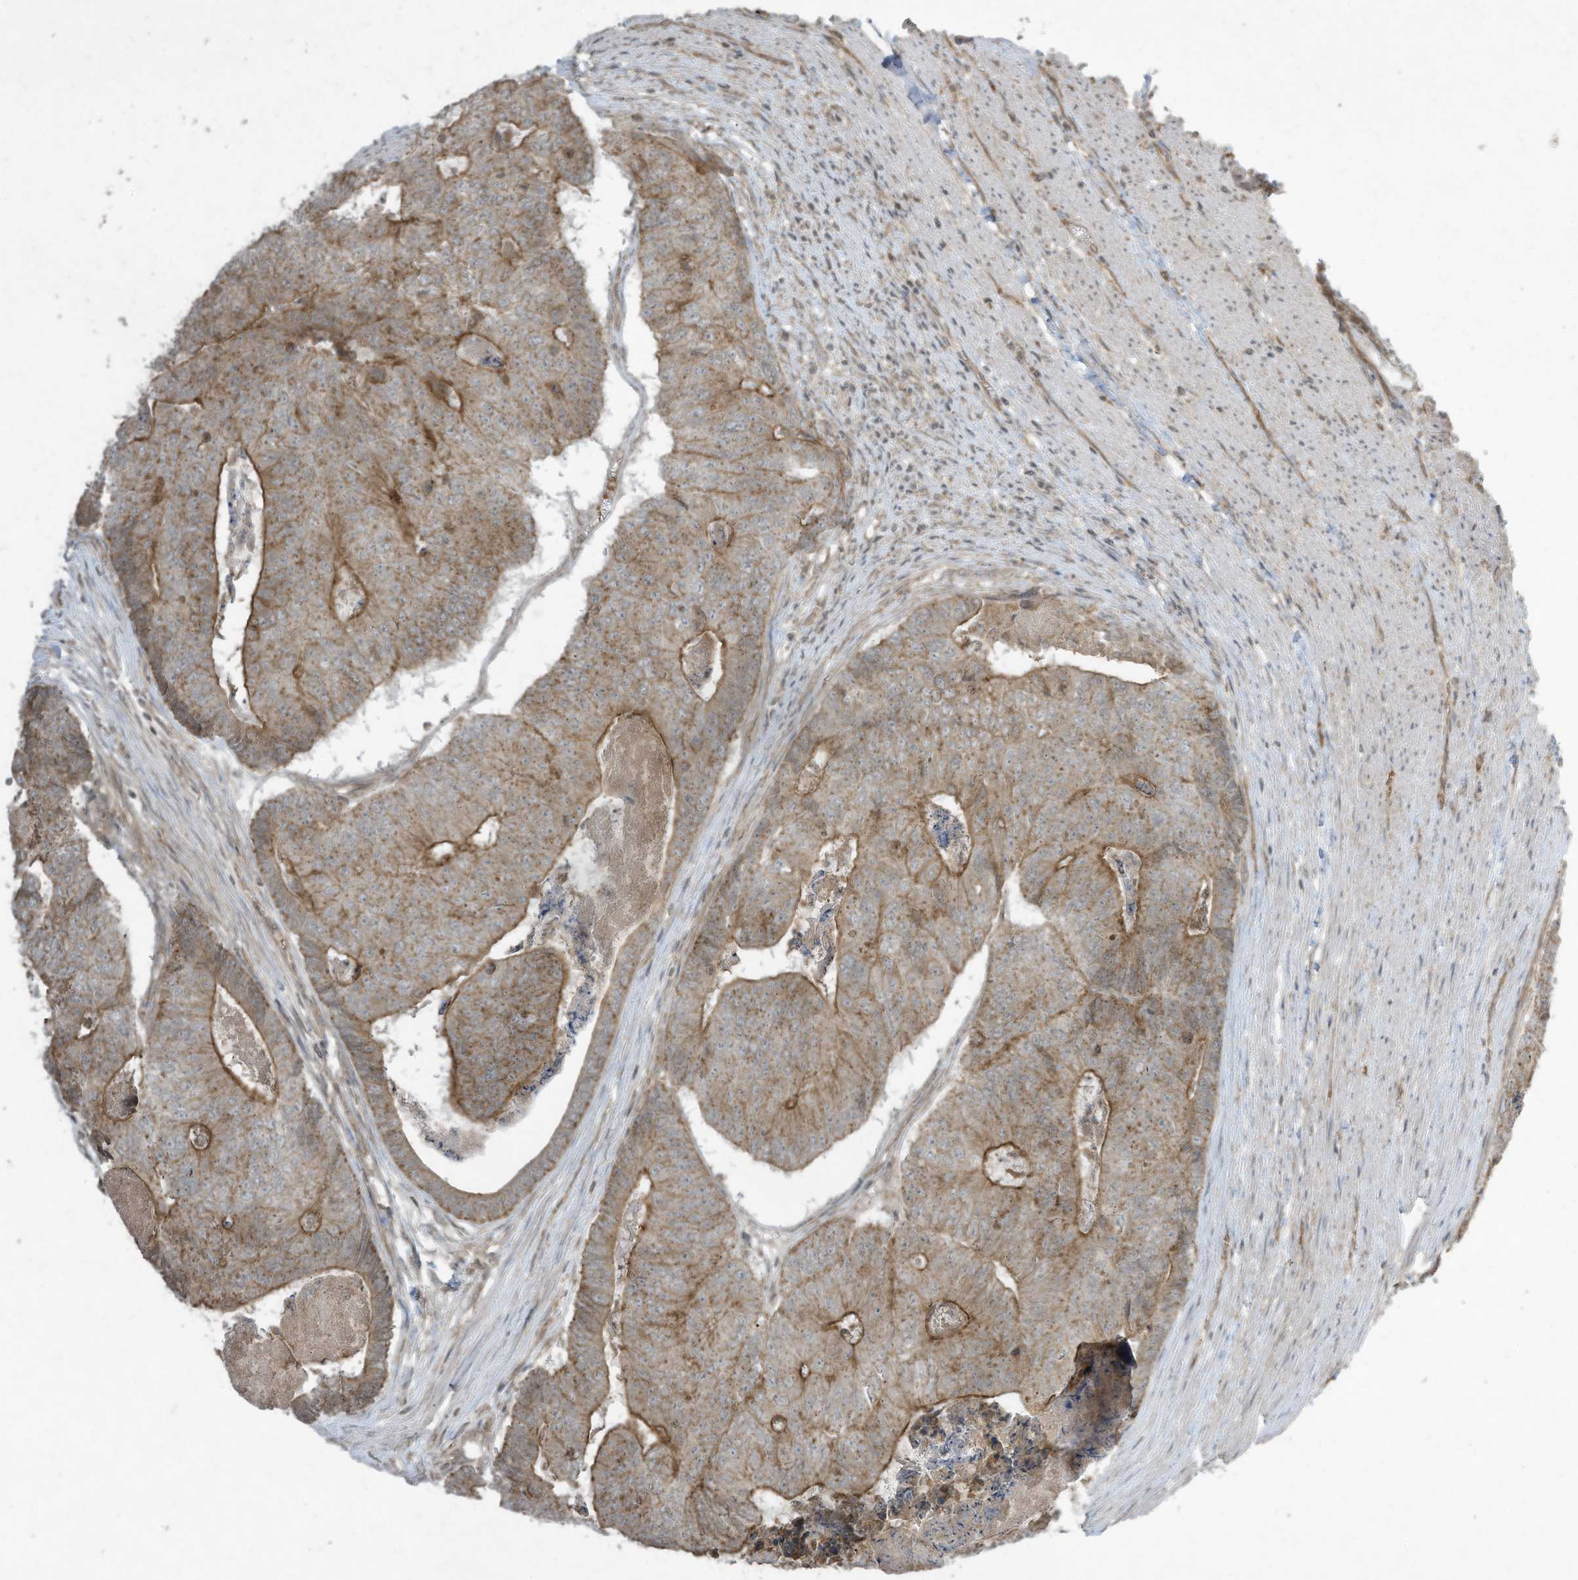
{"staining": {"intensity": "moderate", "quantity": ">75%", "location": "cytoplasmic/membranous"}, "tissue": "colorectal cancer", "cell_type": "Tumor cells", "image_type": "cancer", "snomed": [{"axis": "morphology", "description": "Adenocarcinoma, NOS"}, {"axis": "topography", "description": "Colon"}], "caption": "This photomicrograph exhibits IHC staining of human colorectal adenocarcinoma, with medium moderate cytoplasmic/membranous staining in about >75% of tumor cells.", "gene": "MATN2", "patient": {"sex": "female", "age": 67}}